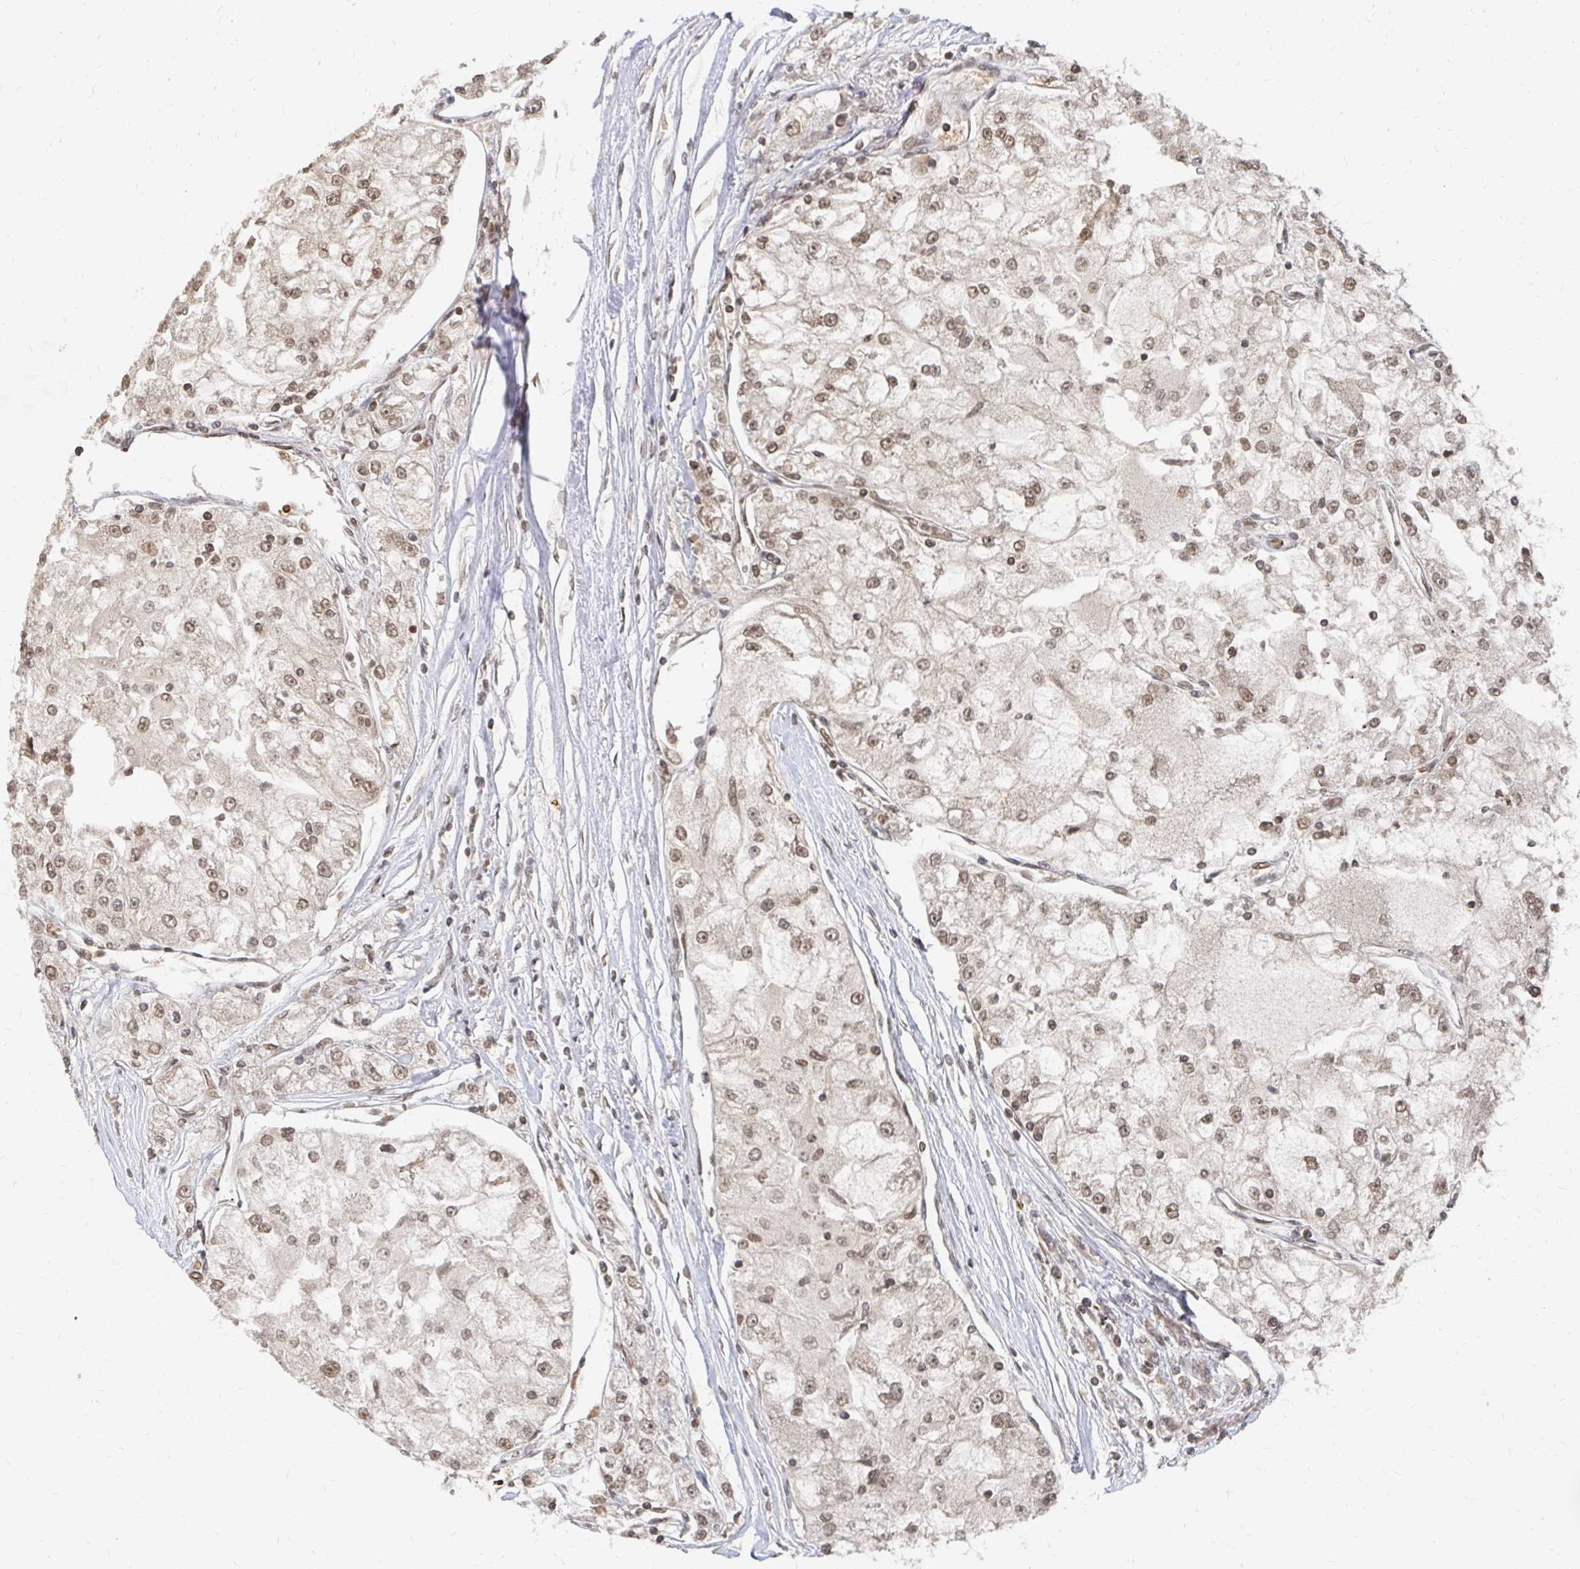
{"staining": {"intensity": "moderate", "quantity": ">75%", "location": "nuclear"}, "tissue": "renal cancer", "cell_type": "Tumor cells", "image_type": "cancer", "snomed": [{"axis": "morphology", "description": "Adenocarcinoma, NOS"}, {"axis": "topography", "description": "Kidney"}], "caption": "The immunohistochemical stain highlights moderate nuclear staining in tumor cells of renal cancer tissue.", "gene": "GTF3C6", "patient": {"sex": "female", "age": 72}}